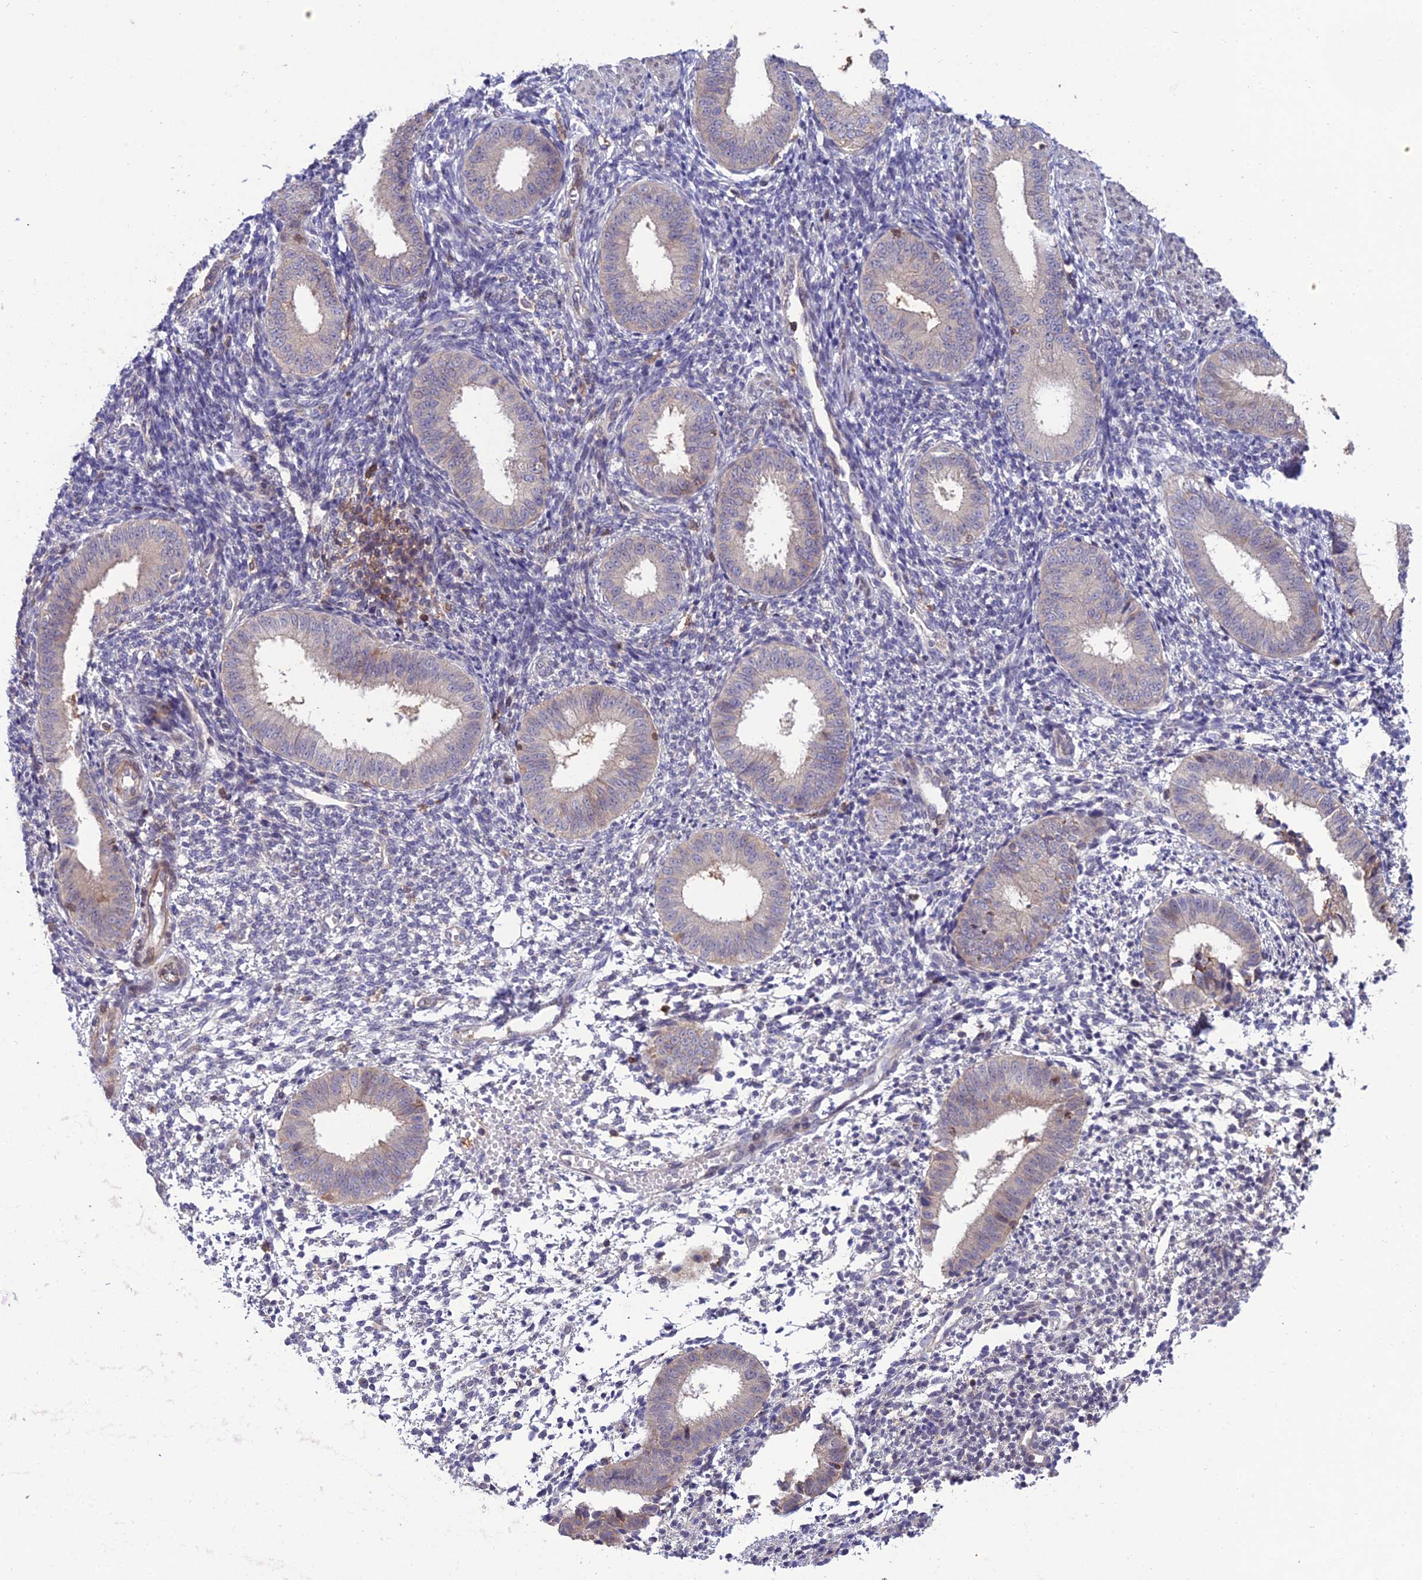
{"staining": {"intensity": "negative", "quantity": "none", "location": "none"}, "tissue": "endometrium", "cell_type": "Cells in endometrial stroma", "image_type": "normal", "snomed": [{"axis": "morphology", "description": "Normal tissue, NOS"}, {"axis": "topography", "description": "Uterus"}, {"axis": "topography", "description": "Endometrium"}], "caption": "This histopathology image is of benign endometrium stained with immunohistochemistry (IHC) to label a protein in brown with the nuclei are counter-stained blue. There is no staining in cells in endometrial stroma. (DAB immunohistochemistry (IHC) with hematoxylin counter stain).", "gene": "FAM76A", "patient": {"sex": "female", "age": 48}}